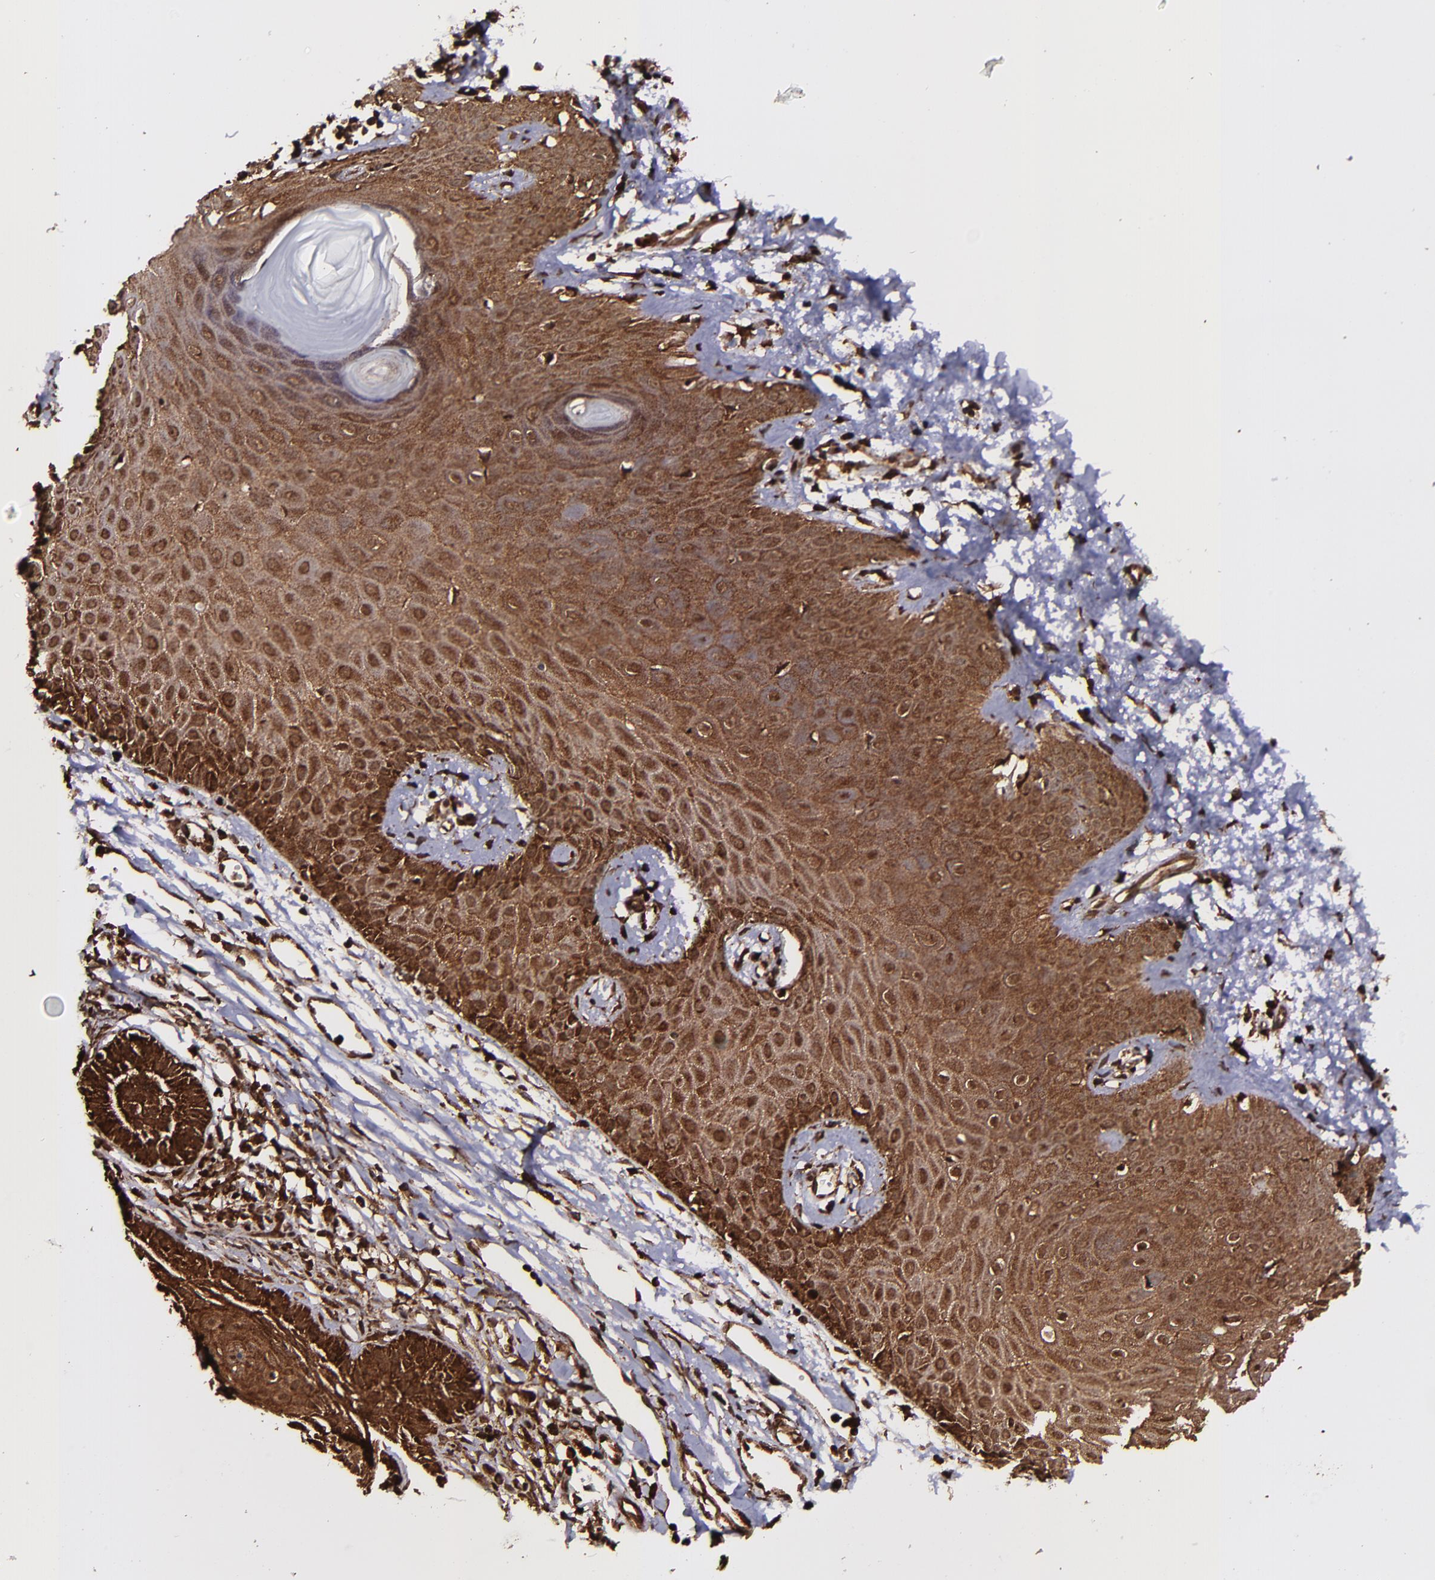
{"staining": {"intensity": "strong", "quantity": ">75%", "location": "cytoplasmic/membranous,nuclear"}, "tissue": "skin cancer", "cell_type": "Tumor cells", "image_type": "cancer", "snomed": [{"axis": "morphology", "description": "Basal cell carcinoma"}, {"axis": "topography", "description": "Skin"}], "caption": "Skin cancer tissue demonstrates strong cytoplasmic/membranous and nuclear expression in about >75% of tumor cells, visualized by immunohistochemistry. (brown staining indicates protein expression, while blue staining denotes nuclei).", "gene": "EIF4ENIF1", "patient": {"sex": "male", "age": 67}}